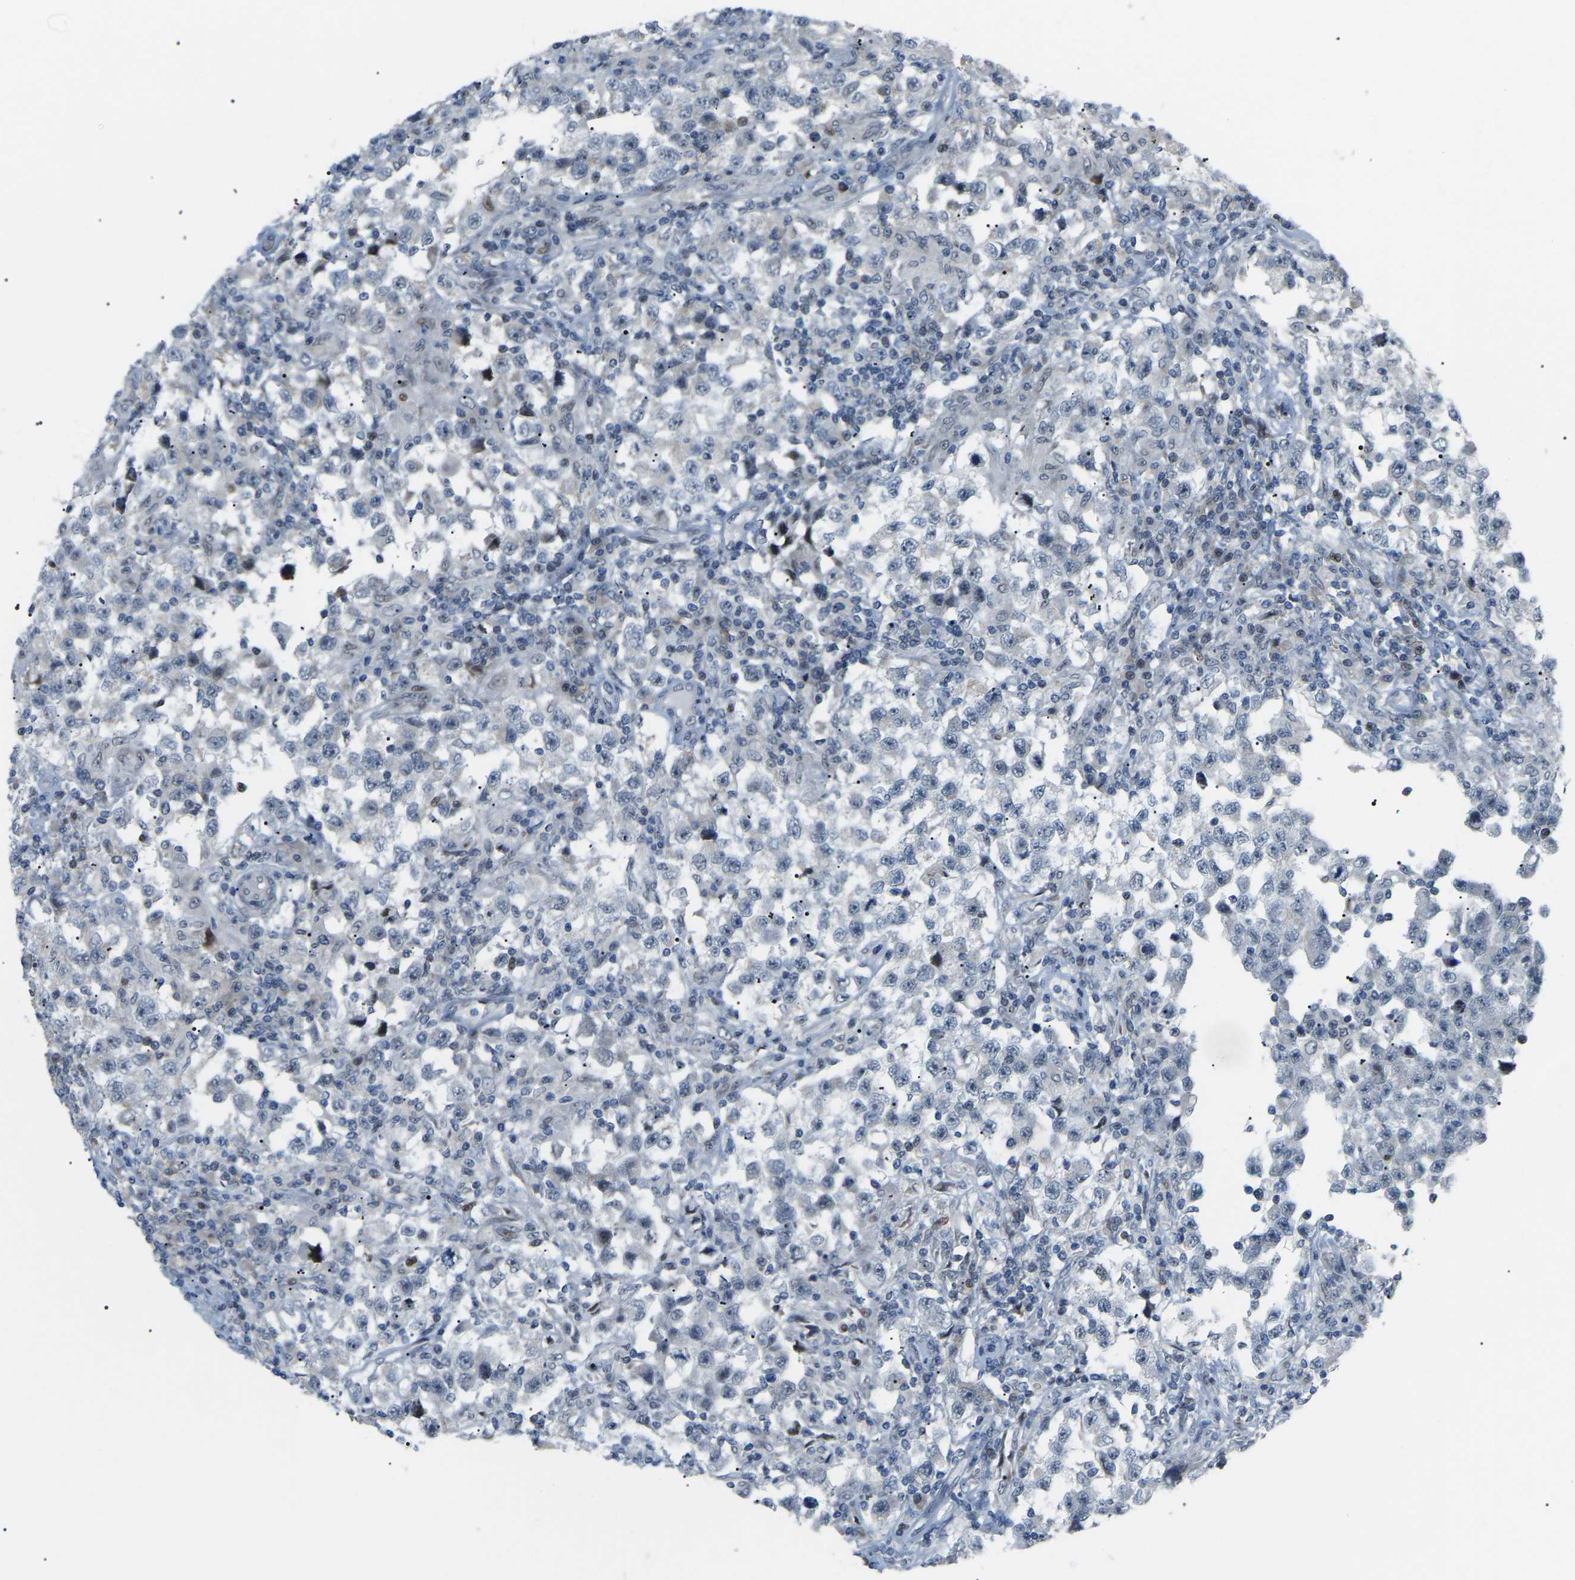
{"staining": {"intensity": "negative", "quantity": "none", "location": "none"}, "tissue": "testis cancer", "cell_type": "Tumor cells", "image_type": "cancer", "snomed": [{"axis": "morphology", "description": "Carcinoma, Embryonal, NOS"}, {"axis": "topography", "description": "Testis"}], "caption": "Immunohistochemistry (IHC) photomicrograph of human testis embryonal carcinoma stained for a protein (brown), which exhibits no expression in tumor cells. The staining is performed using DAB brown chromogen with nuclei counter-stained in using hematoxylin.", "gene": "CROT", "patient": {"sex": "male", "age": 21}}